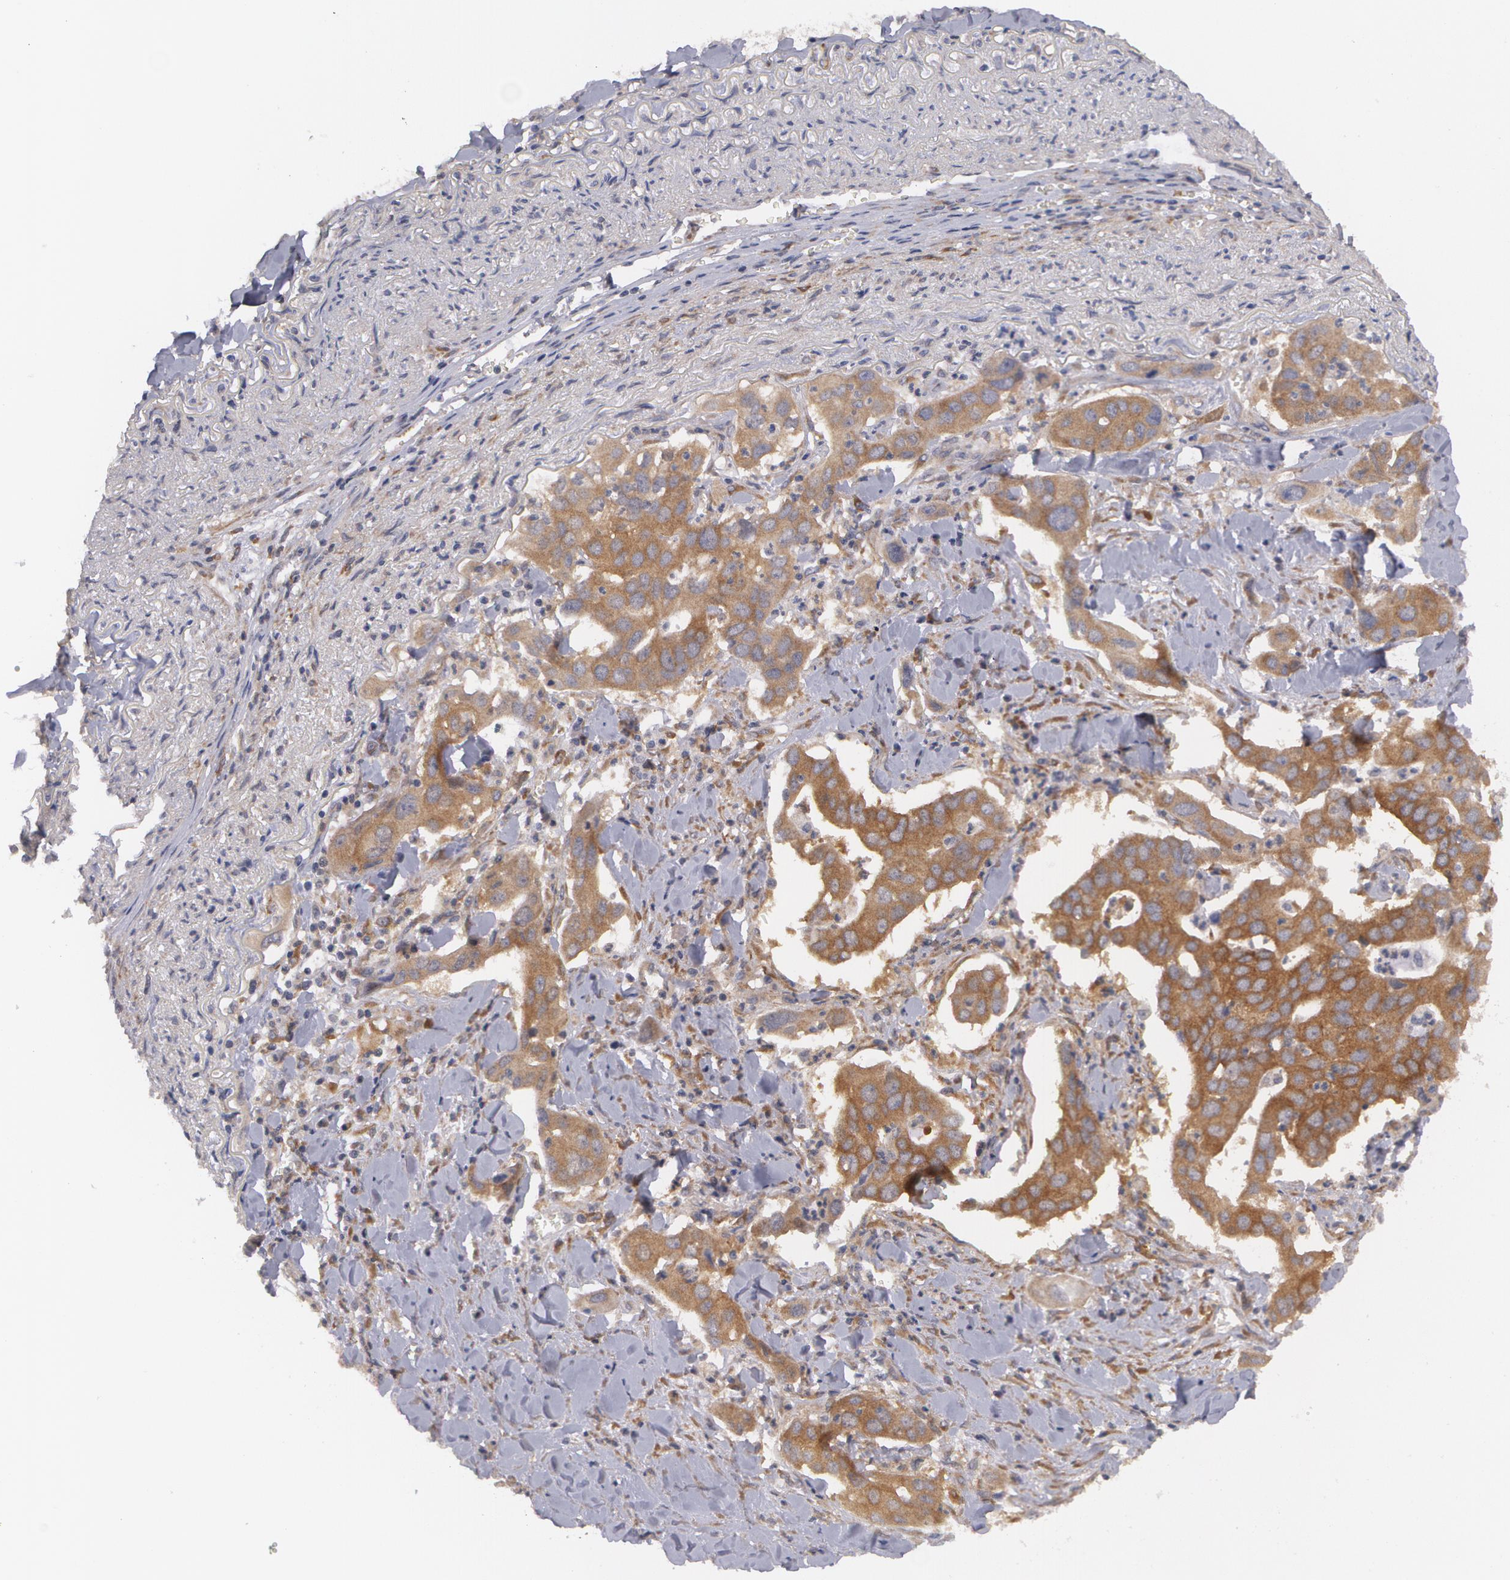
{"staining": {"intensity": "strong", "quantity": ">75%", "location": "cytoplasmic/membranous"}, "tissue": "lung cancer", "cell_type": "Tumor cells", "image_type": "cancer", "snomed": [{"axis": "morphology", "description": "Adenocarcinoma, NOS"}, {"axis": "topography", "description": "Lung"}], "caption": "Protein expression by immunohistochemistry (IHC) reveals strong cytoplasmic/membranous expression in approximately >75% of tumor cells in lung adenocarcinoma. (IHC, brightfield microscopy, high magnification).", "gene": "CASK", "patient": {"sex": "male", "age": 48}}